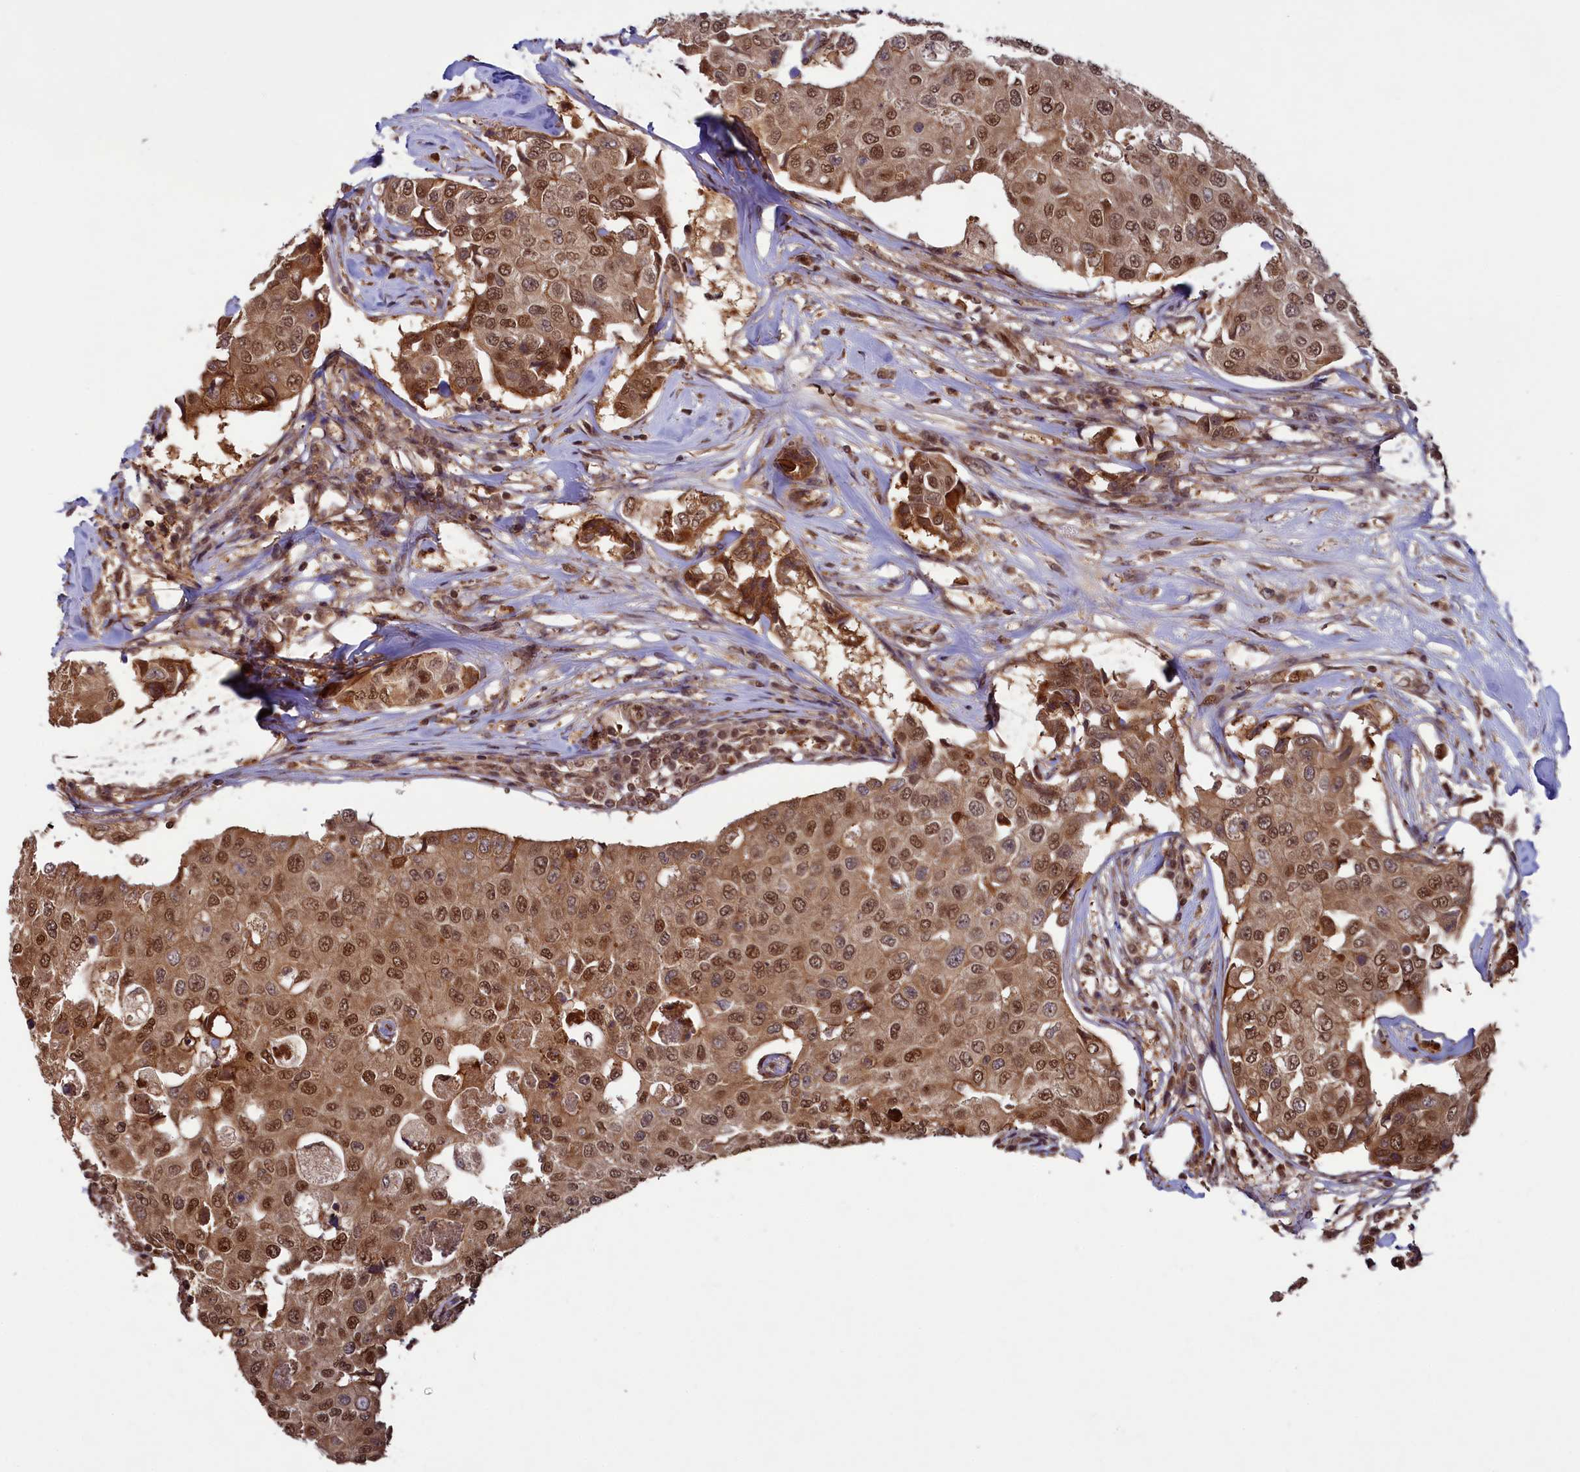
{"staining": {"intensity": "moderate", "quantity": ">75%", "location": "cytoplasmic/membranous,nuclear"}, "tissue": "breast cancer", "cell_type": "Tumor cells", "image_type": "cancer", "snomed": [{"axis": "morphology", "description": "Duct carcinoma"}, {"axis": "topography", "description": "Breast"}], "caption": "Infiltrating ductal carcinoma (breast) stained for a protein (brown) demonstrates moderate cytoplasmic/membranous and nuclear positive positivity in about >75% of tumor cells.", "gene": "NAE1", "patient": {"sex": "female", "age": 80}}